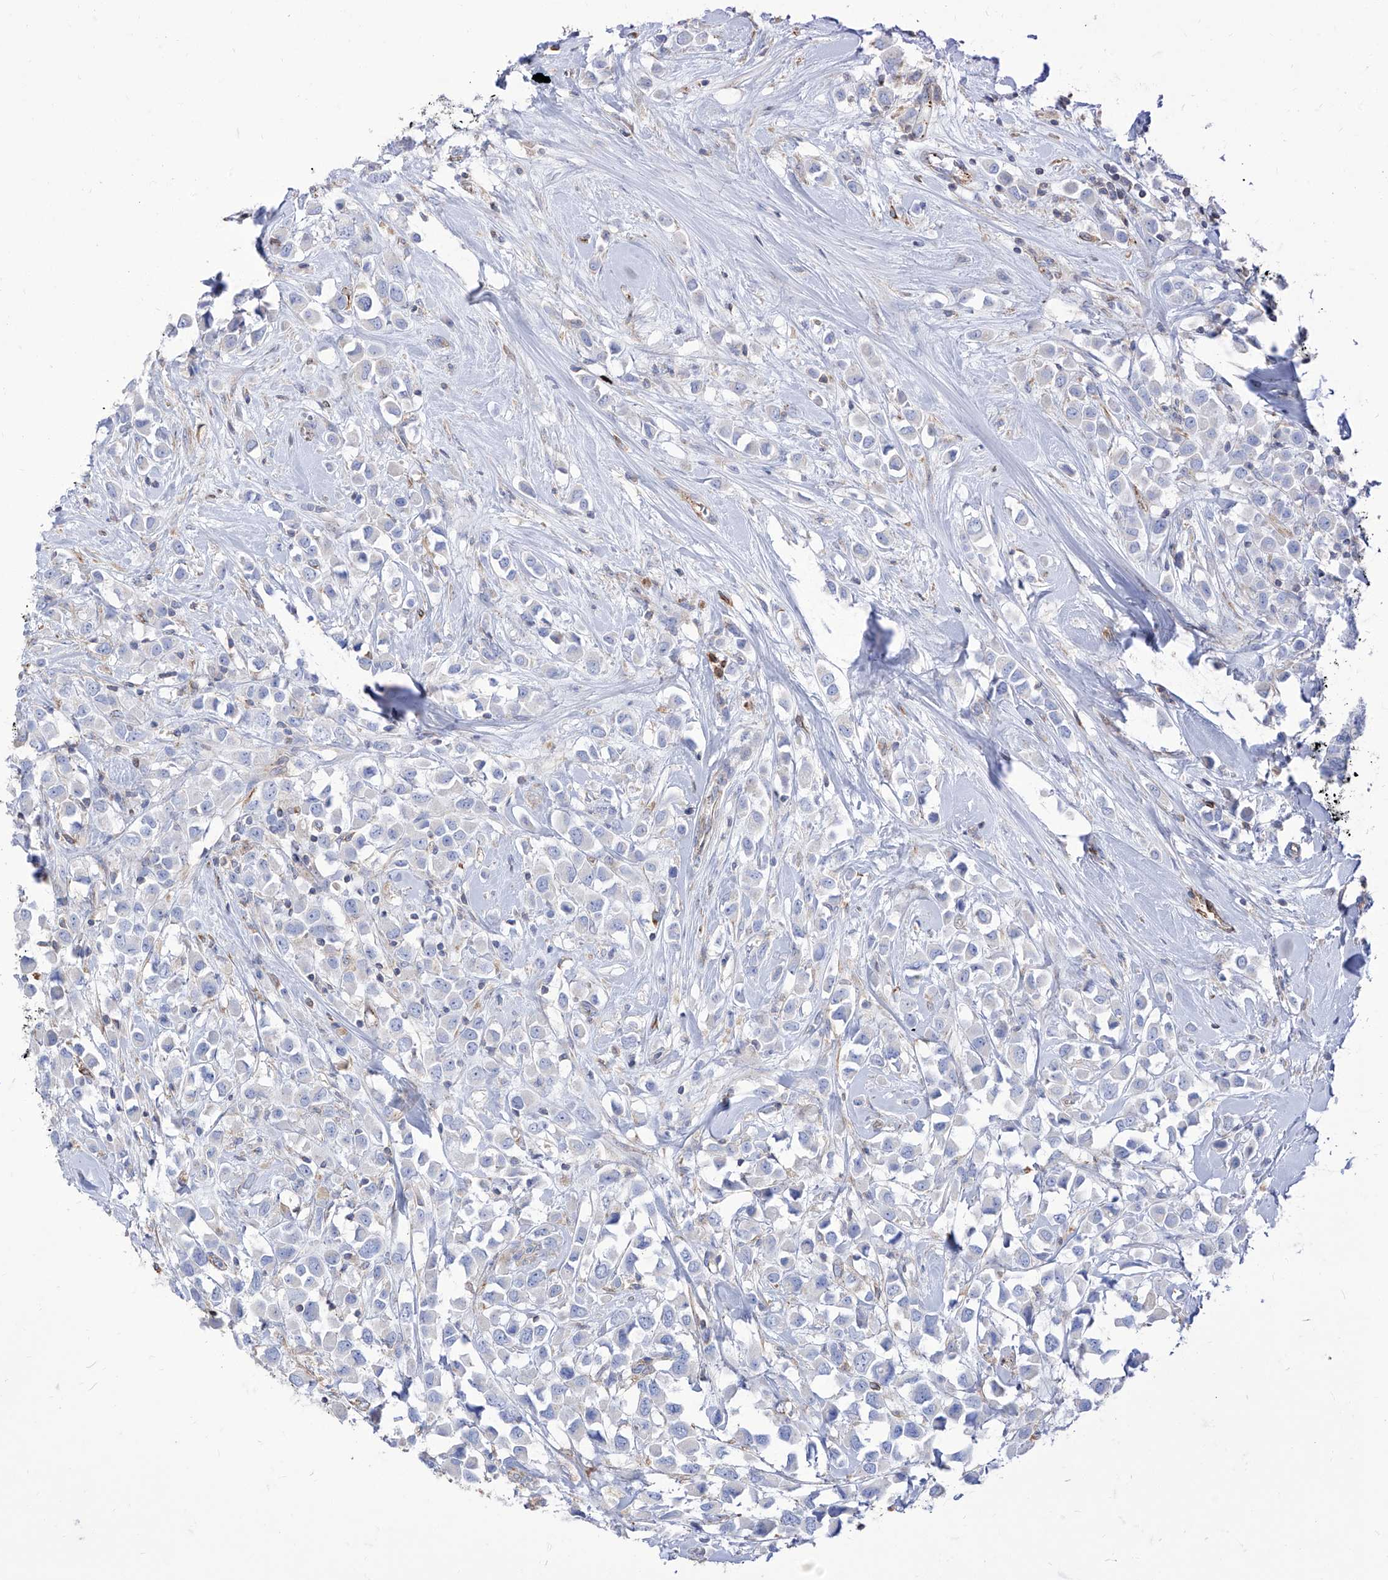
{"staining": {"intensity": "negative", "quantity": "none", "location": "none"}, "tissue": "breast cancer", "cell_type": "Tumor cells", "image_type": "cancer", "snomed": [{"axis": "morphology", "description": "Duct carcinoma"}, {"axis": "topography", "description": "Breast"}], "caption": "The immunohistochemistry (IHC) micrograph has no significant staining in tumor cells of invasive ductal carcinoma (breast) tissue.", "gene": "C1orf74", "patient": {"sex": "female", "age": 61}}